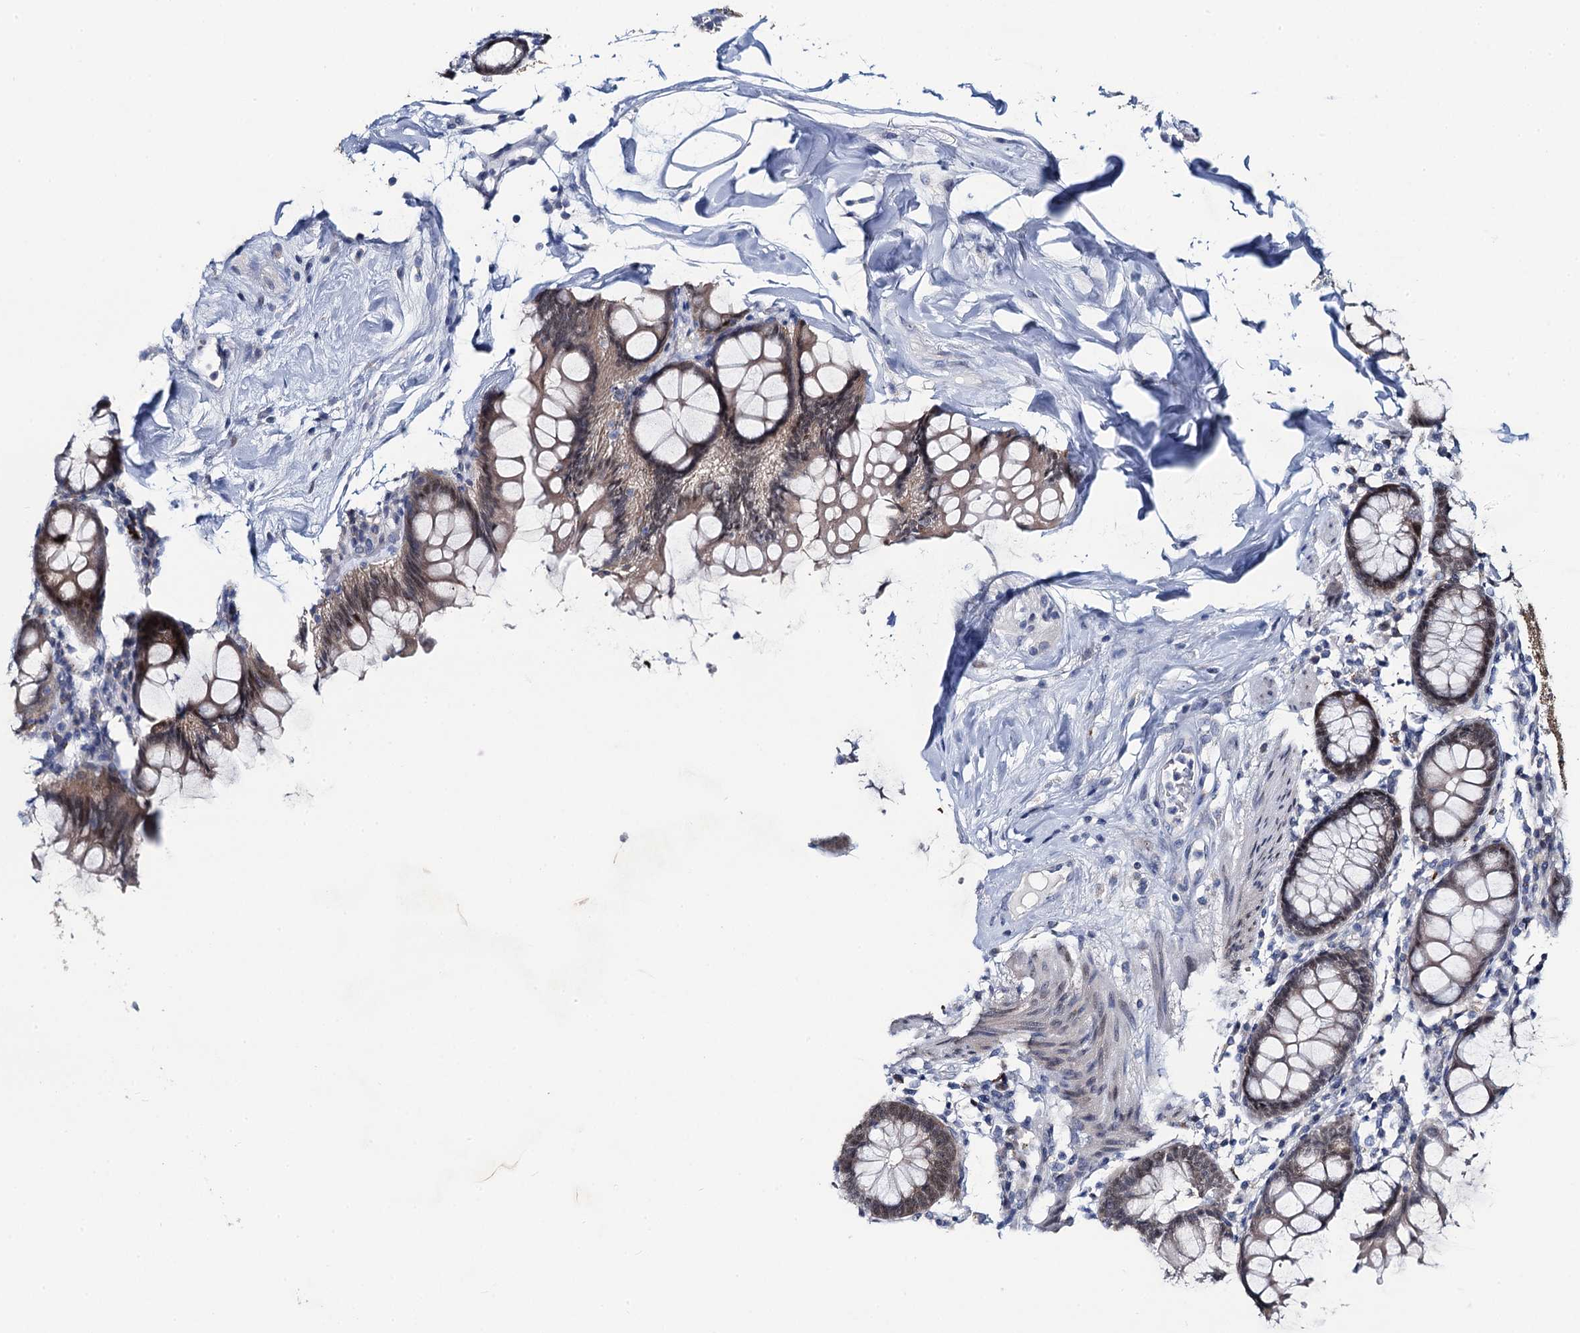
{"staining": {"intensity": "negative", "quantity": "none", "location": "none"}, "tissue": "colon", "cell_type": "Endothelial cells", "image_type": "normal", "snomed": [{"axis": "morphology", "description": "Normal tissue, NOS"}, {"axis": "topography", "description": "Colon"}], "caption": "Benign colon was stained to show a protein in brown. There is no significant positivity in endothelial cells. (IHC, brightfield microscopy, high magnification).", "gene": "TOX3", "patient": {"sex": "female", "age": 79}}